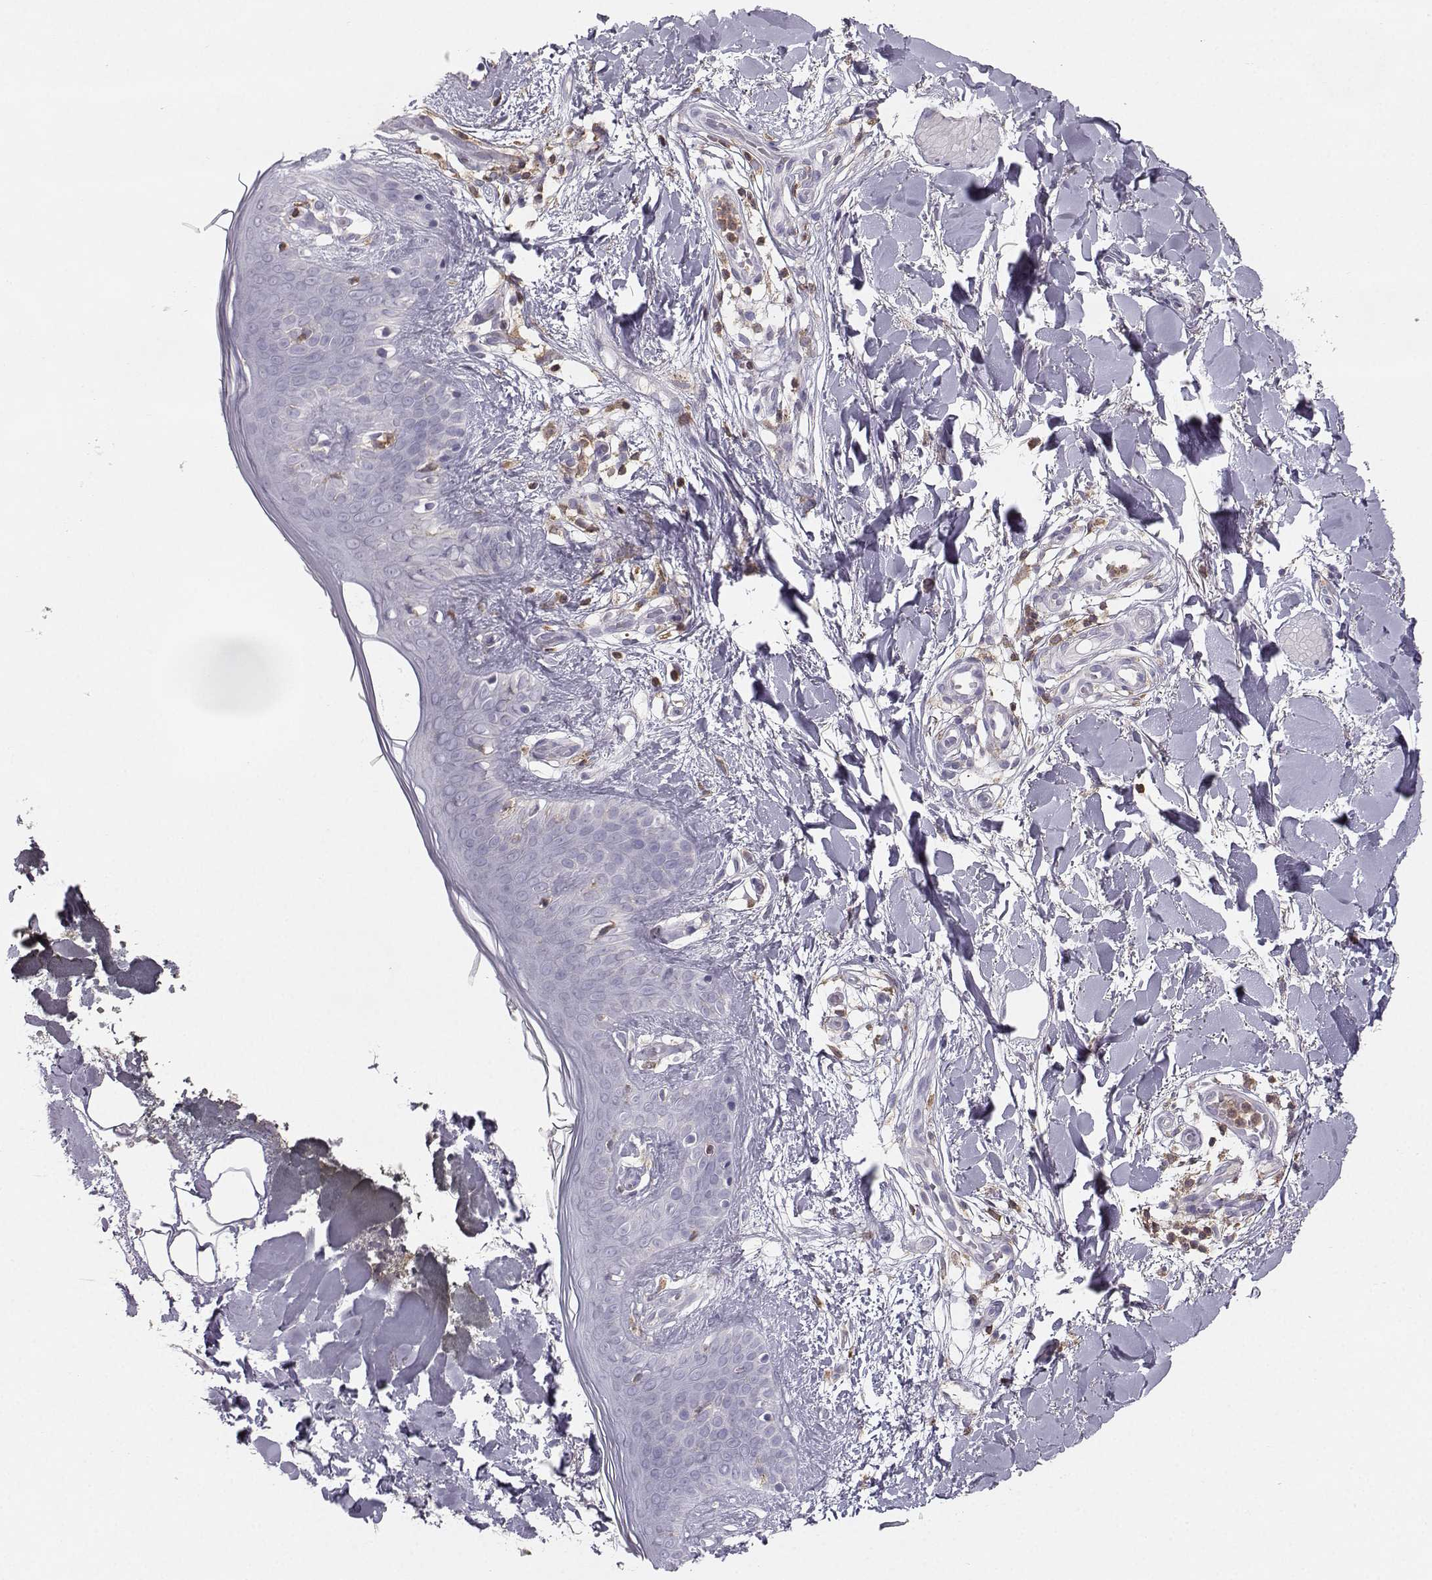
{"staining": {"intensity": "negative", "quantity": "none", "location": "none"}, "tissue": "skin", "cell_type": "Fibroblasts", "image_type": "normal", "snomed": [{"axis": "morphology", "description": "Normal tissue, NOS"}, {"axis": "topography", "description": "Skin"}], "caption": "Immunohistochemistry histopathology image of unremarkable human skin stained for a protein (brown), which reveals no positivity in fibroblasts. (Brightfield microscopy of DAB immunohistochemistry (IHC) at high magnification).", "gene": "ZBTB32", "patient": {"sex": "female", "age": 34}}